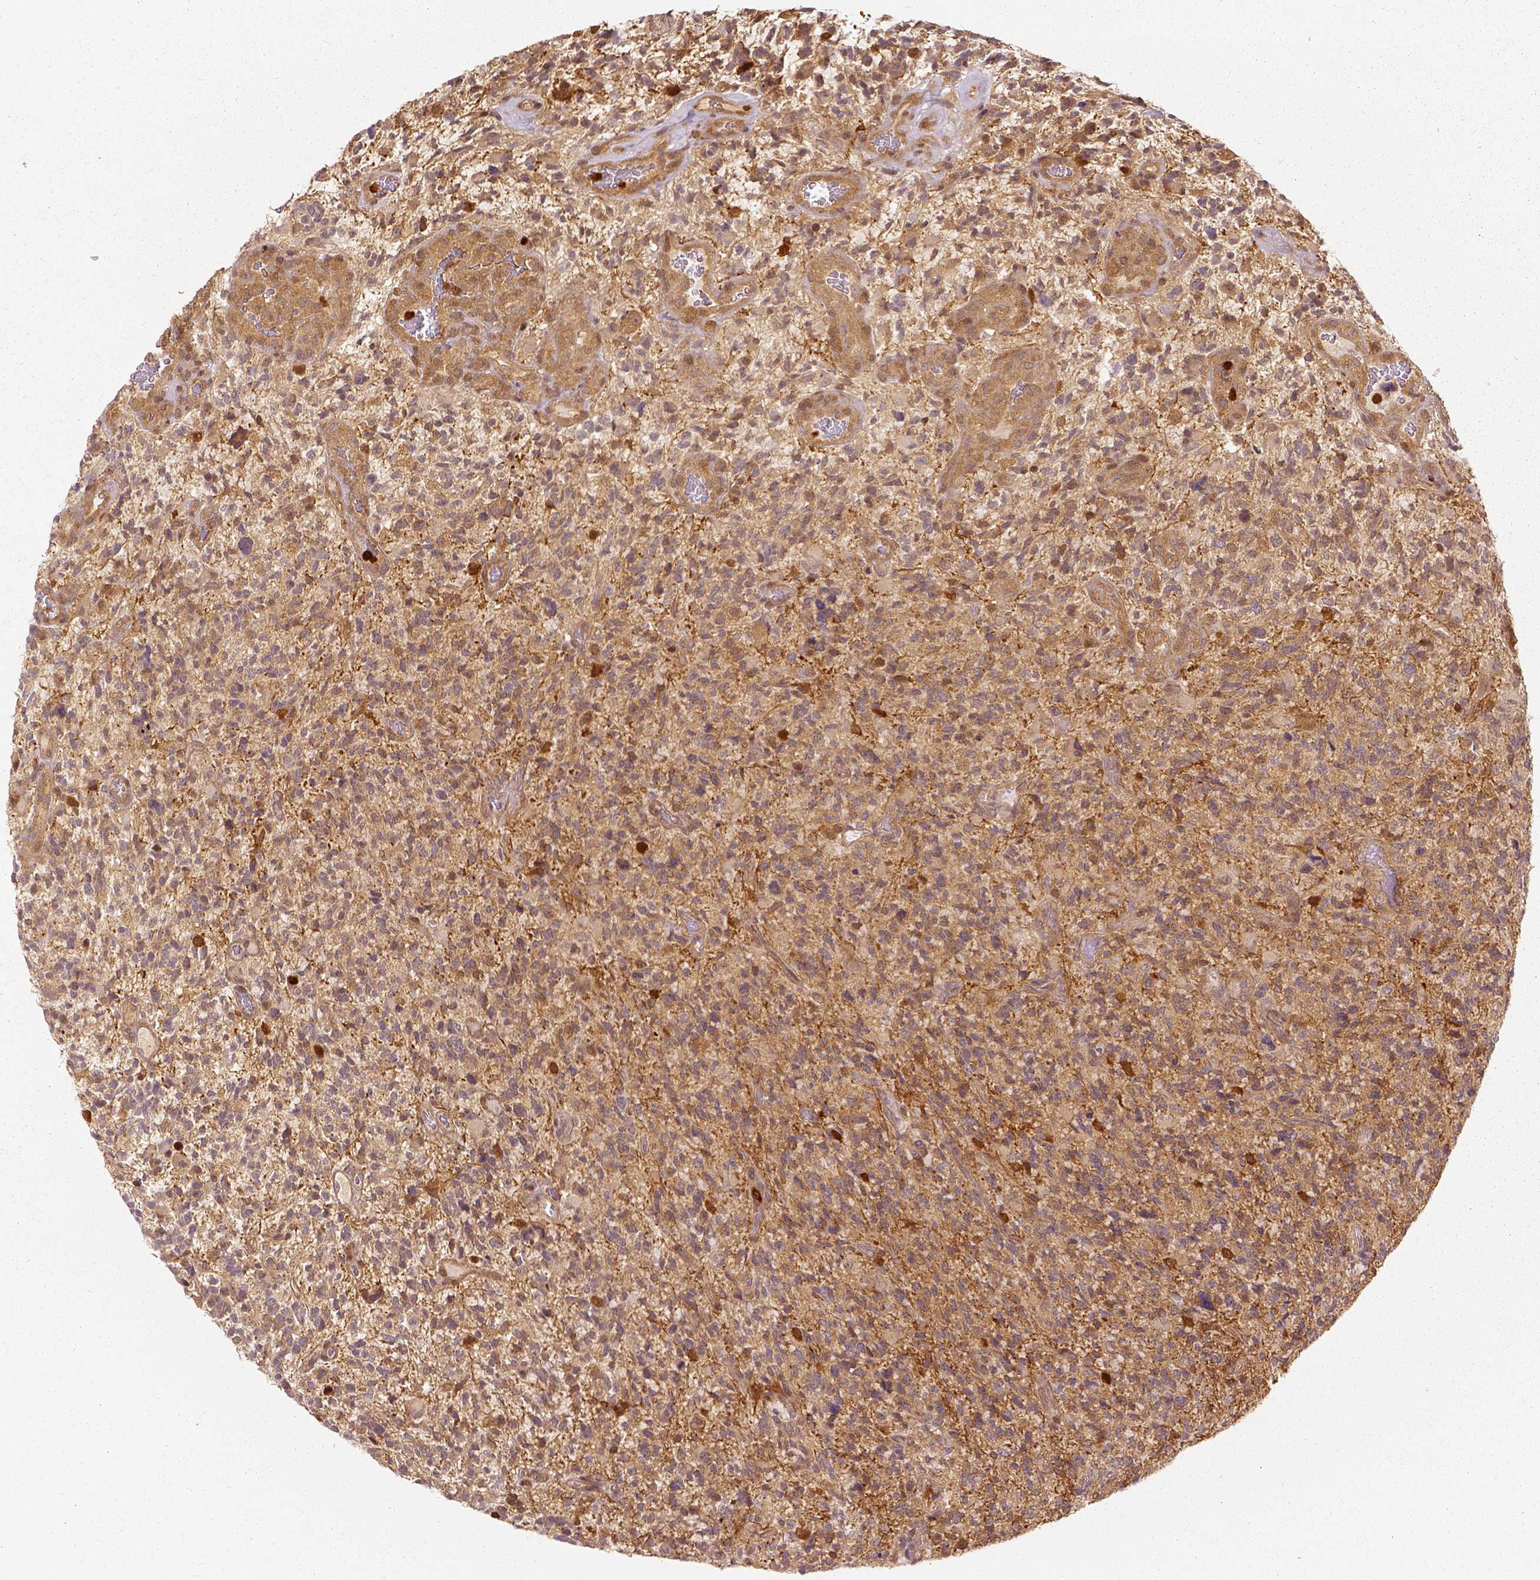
{"staining": {"intensity": "moderate", "quantity": ">75%", "location": "cytoplasmic/membranous"}, "tissue": "glioma", "cell_type": "Tumor cells", "image_type": "cancer", "snomed": [{"axis": "morphology", "description": "Glioma, malignant, High grade"}, {"axis": "topography", "description": "Brain"}], "caption": "Moderate cytoplasmic/membranous positivity for a protein is identified in about >75% of tumor cells of malignant glioma (high-grade) using immunohistochemistry.", "gene": "GPI", "patient": {"sex": "female", "age": 71}}